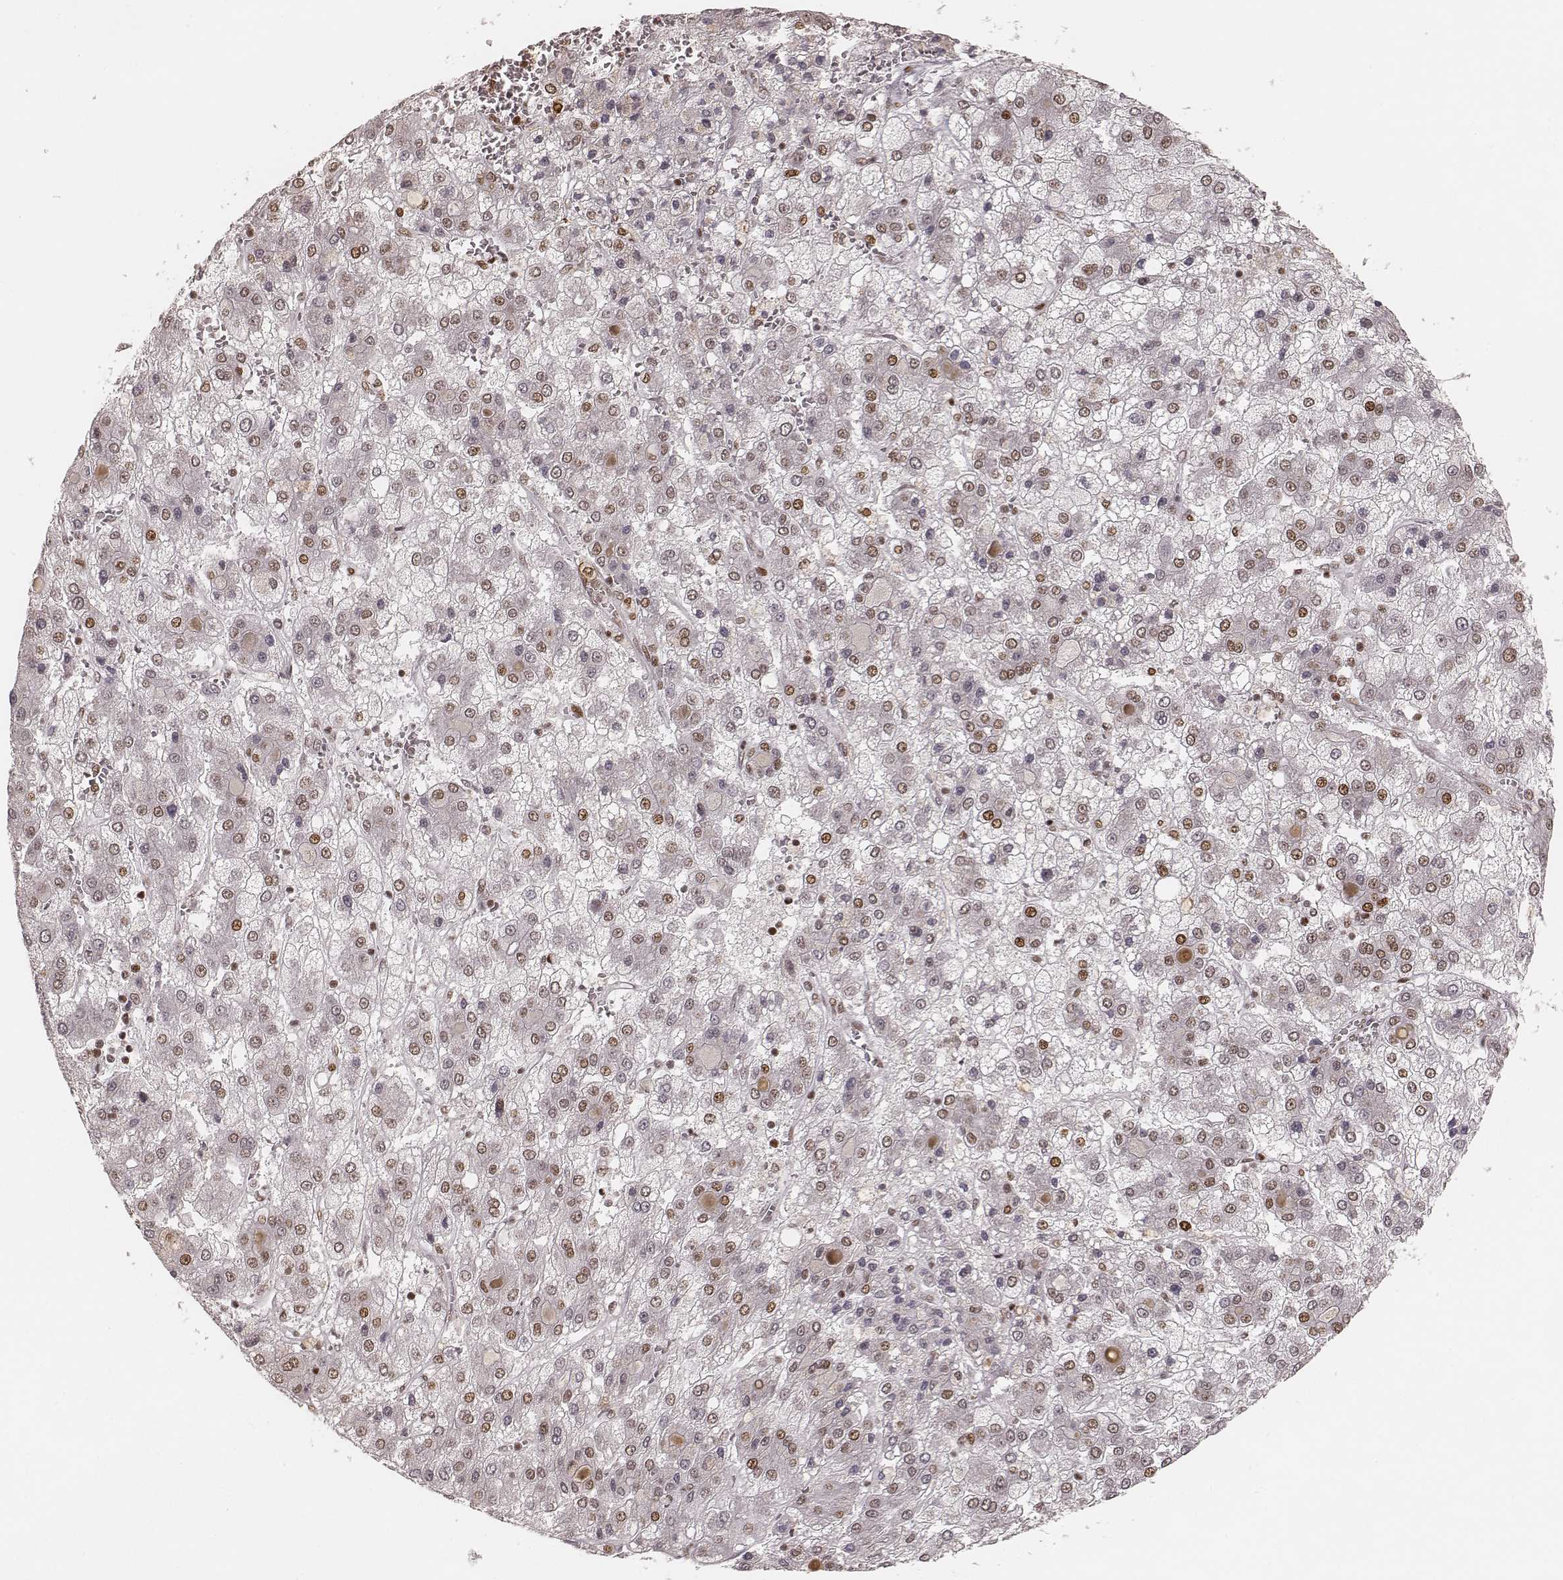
{"staining": {"intensity": "moderate", "quantity": "25%-75%", "location": "nuclear"}, "tissue": "liver cancer", "cell_type": "Tumor cells", "image_type": "cancer", "snomed": [{"axis": "morphology", "description": "Carcinoma, Hepatocellular, NOS"}, {"axis": "topography", "description": "Liver"}], "caption": "Immunohistochemical staining of liver cancer demonstrates medium levels of moderate nuclear positivity in about 25%-75% of tumor cells.", "gene": "HNRNPC", "patient": {"sex": "male", "age": 73}}